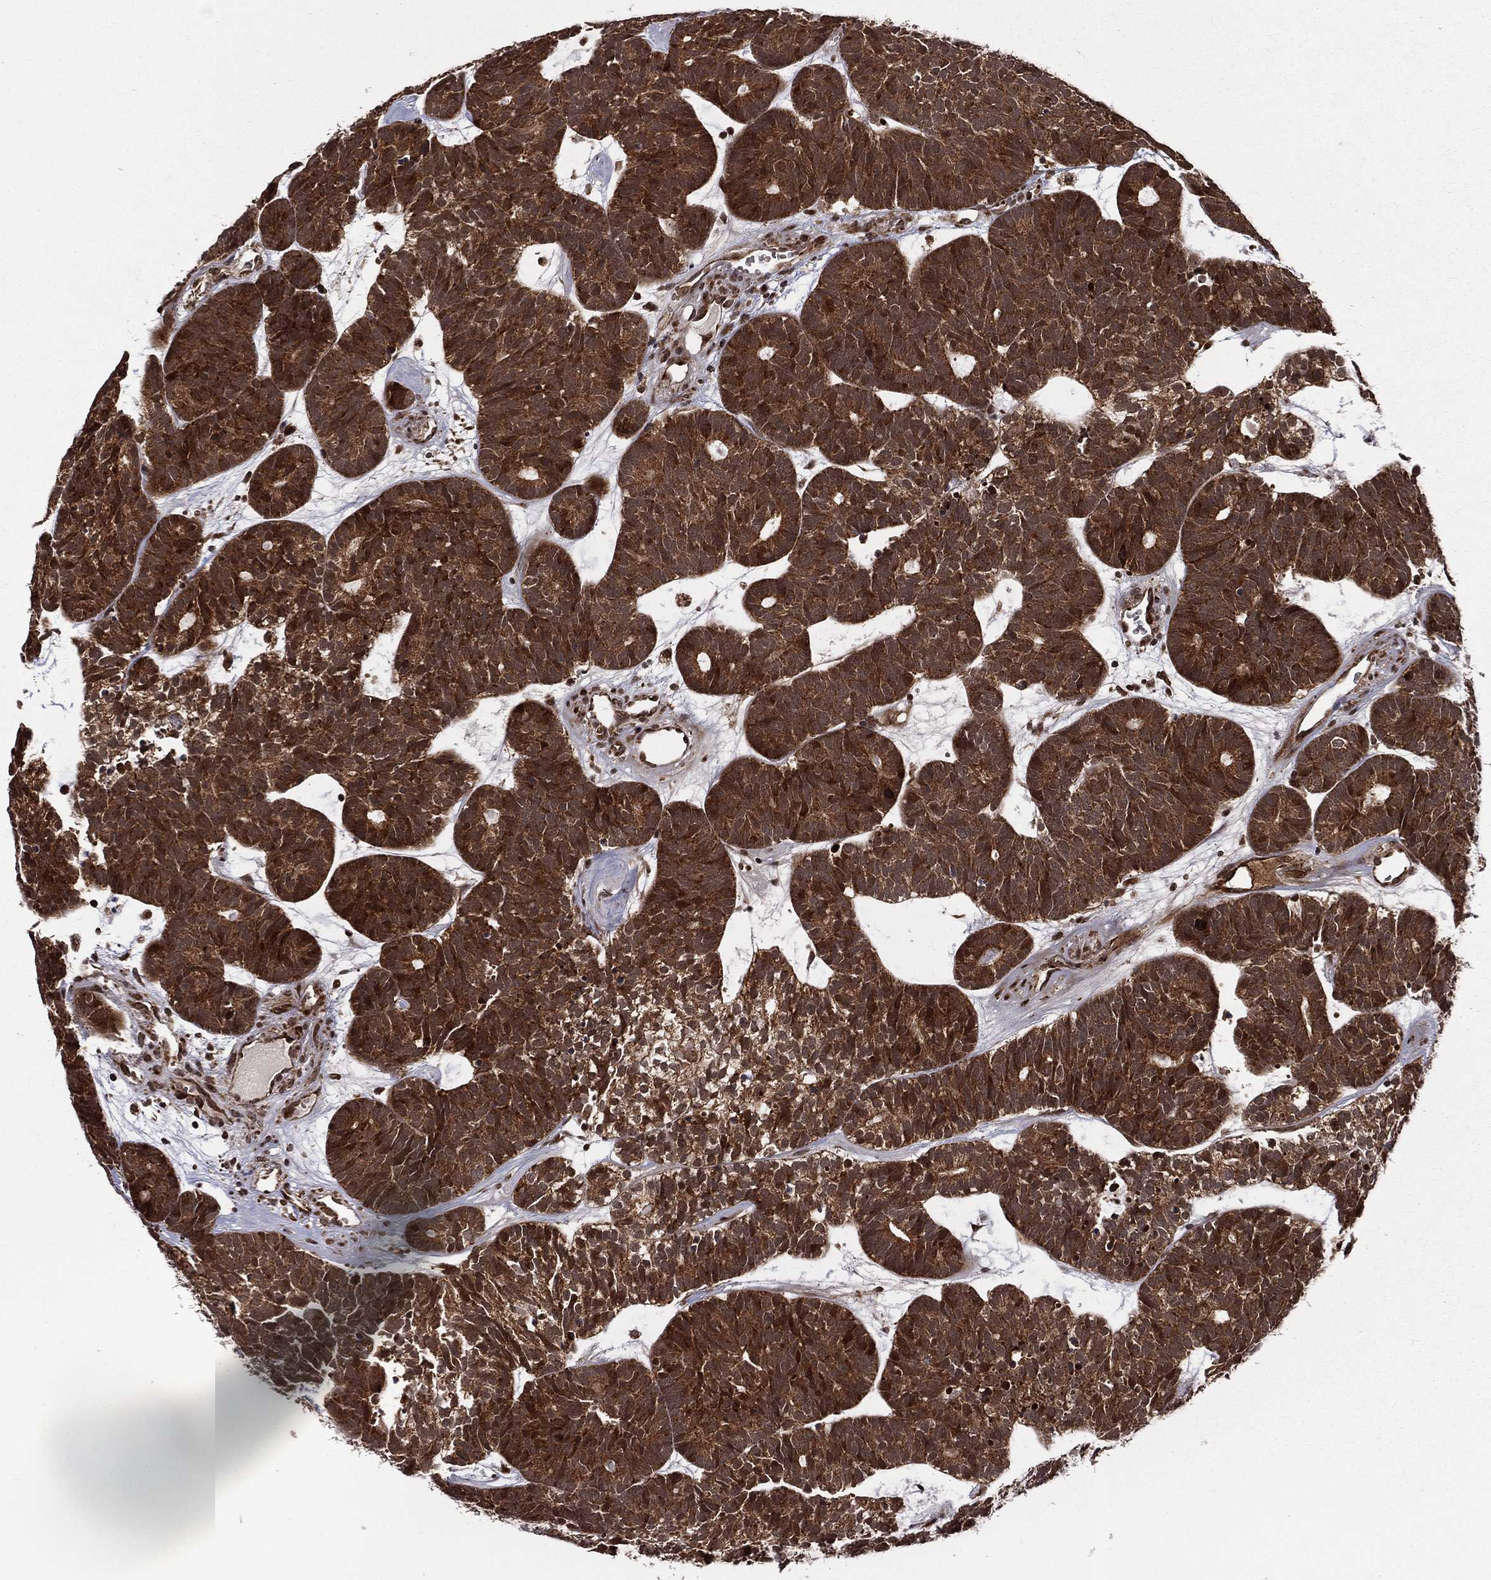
{"staining": {"intensity": "strong", "quantity": ">75%", "location": "cytoplasmic/membranous,nuclear"}, "tissue": "head and neck cancer", "cell_type": "Tumor cells", "image_type": "cancer", "snomed": [{"axis": "morphology", "description": "Adenocarcinoma, NOS"}, {"axis": "topography", "description": "Head-Neck"}], "caption": "Immunohistochemistry (DAB) staining of head and neck cancer shows strong cytoplasmic/membranous and nuclear protein staining in about >75% of tumor cells.", "gene": "MDM2", "patient": {"sex": "female", "age": 81}}